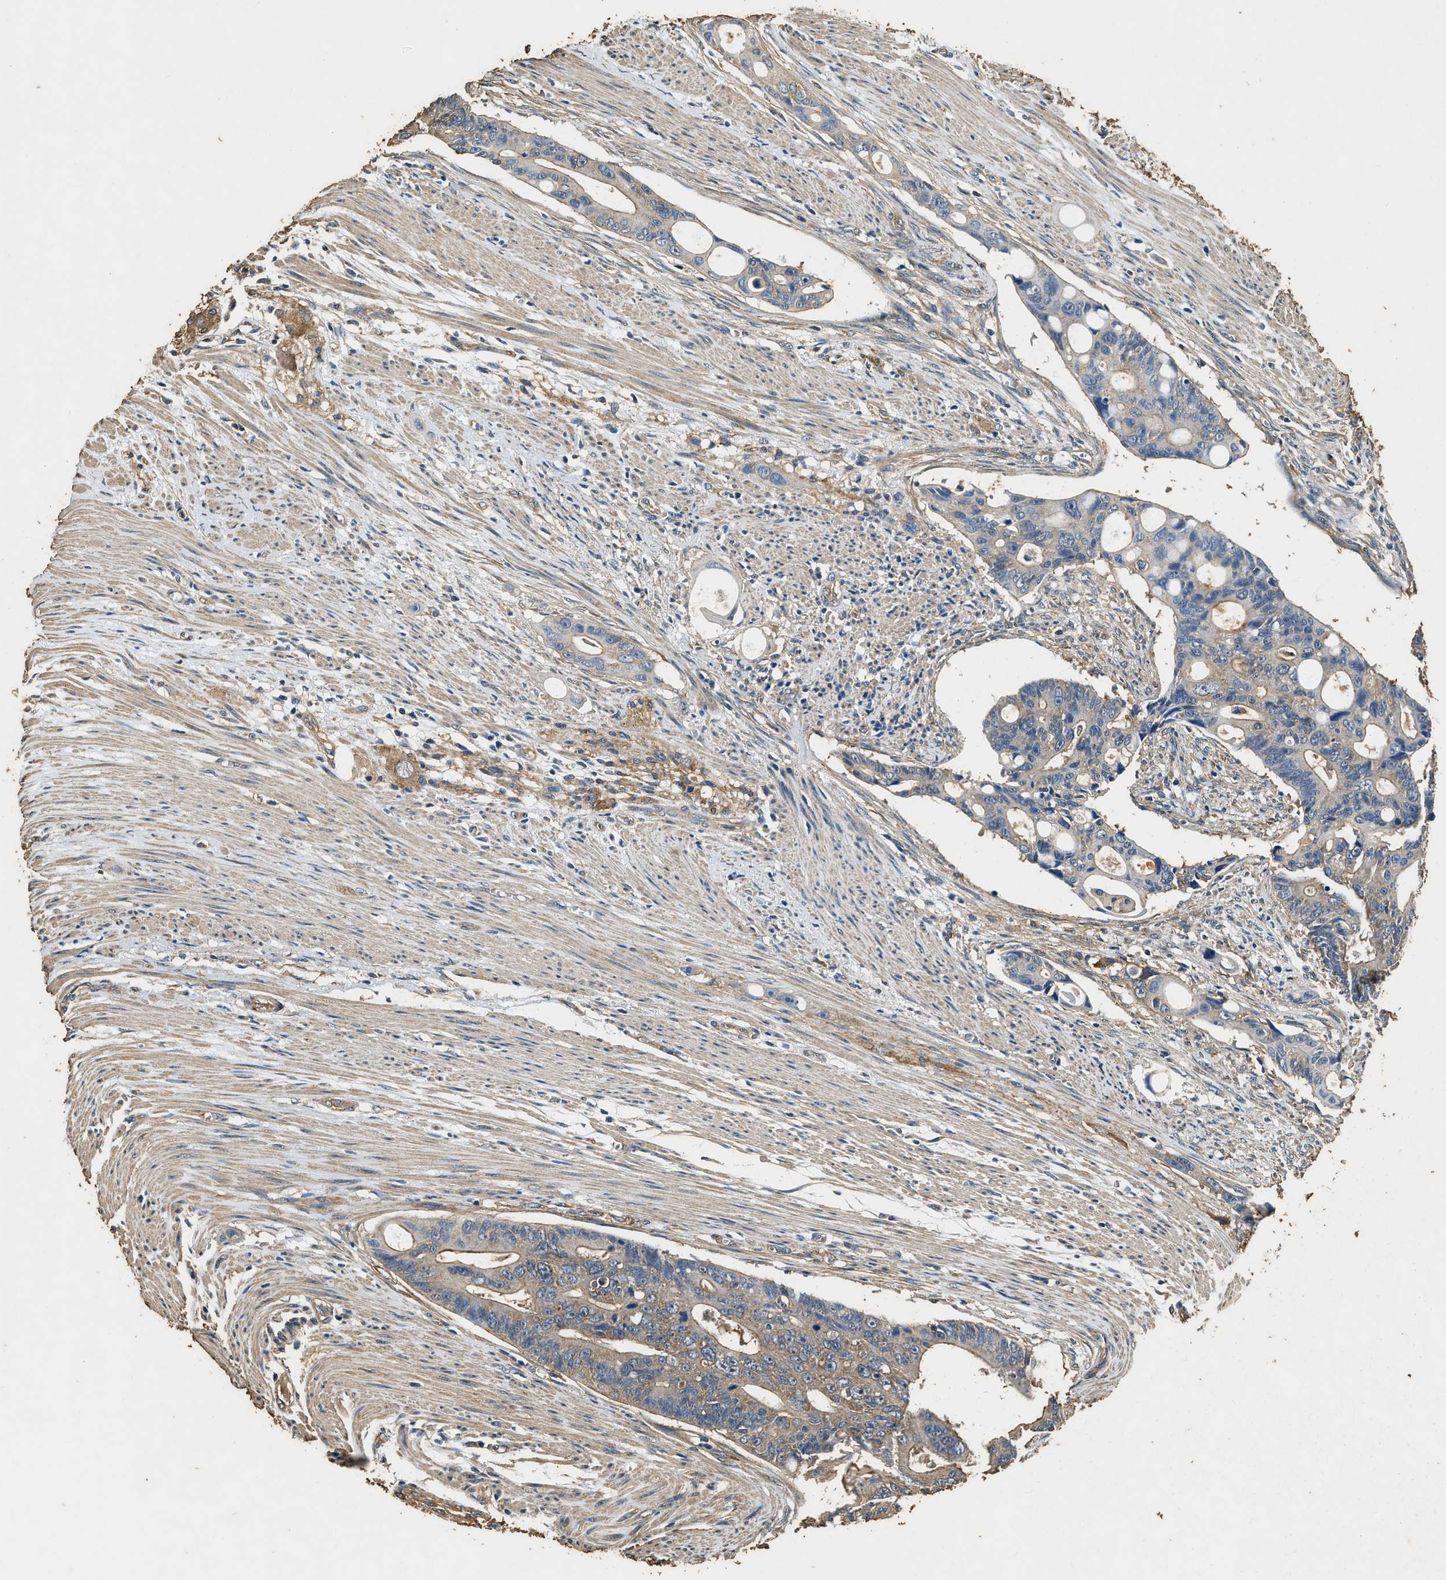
{"staining": {"intensity": "weak", "quantity": "25%-75%", "location": "cytoplasmic/membranous"}, "tissue": "colorectal cancer", "cell_type": "Tumor cells", "image_type": "cancer", "snomed": [{"axis": "morphology", "description": "Adenocarcinoma, NOS"}, {"axis": "topography", "description": "Colon"}], "caption": "Protein expression analysis of human adenocarcinoma (colorectal) reveals weak cytoplasmic/membranous staining in approximately 25%-75% of tumor cells.", "gene": "MIB1", "patient": {"sex": "female", "age": 57}}